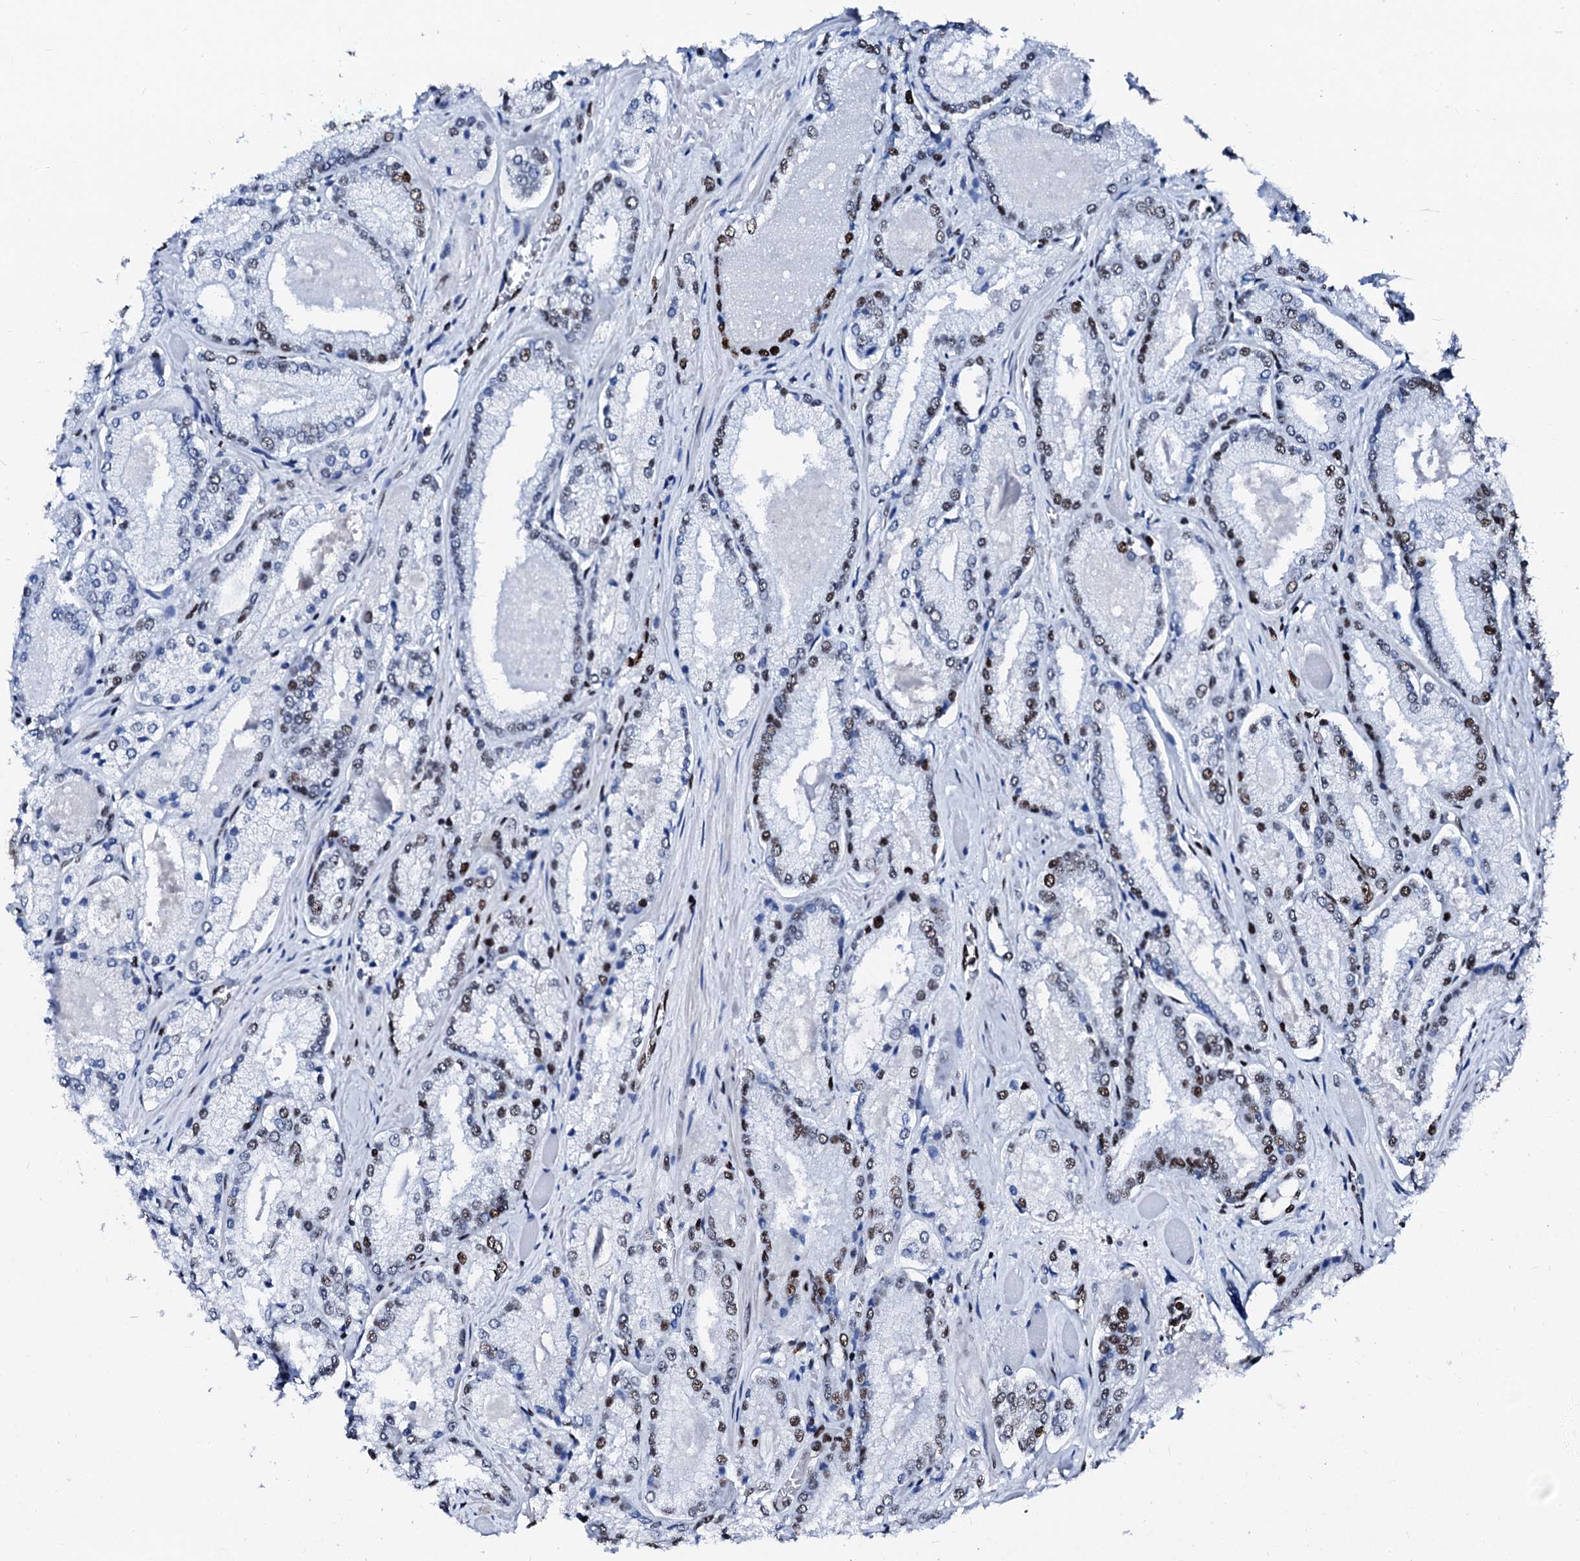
{"staining": {"intensity": "moderate", "quantity": ">75%", "location": "nuclear"}, "tissue": "prostate cancer", "cell_type": "Tumor cells", "image_type": "cancer", "snomed": [{"axis": "morphology", "description": "Adenocarcinoma, Low grade"}, {"axis": "topography", "description": "Prostate"}], "caption": "Immunohistochemical staining of human prostate adenocarcinoma (low-grade) reveals medium levels of moderate nuclear protein staining in approximately >75% of tumor cells. (DAB IHC, brown staining for protein, blue staining for nuclei).", "gene": "RALY", "patient": {"sex": "male", "age": 74}}